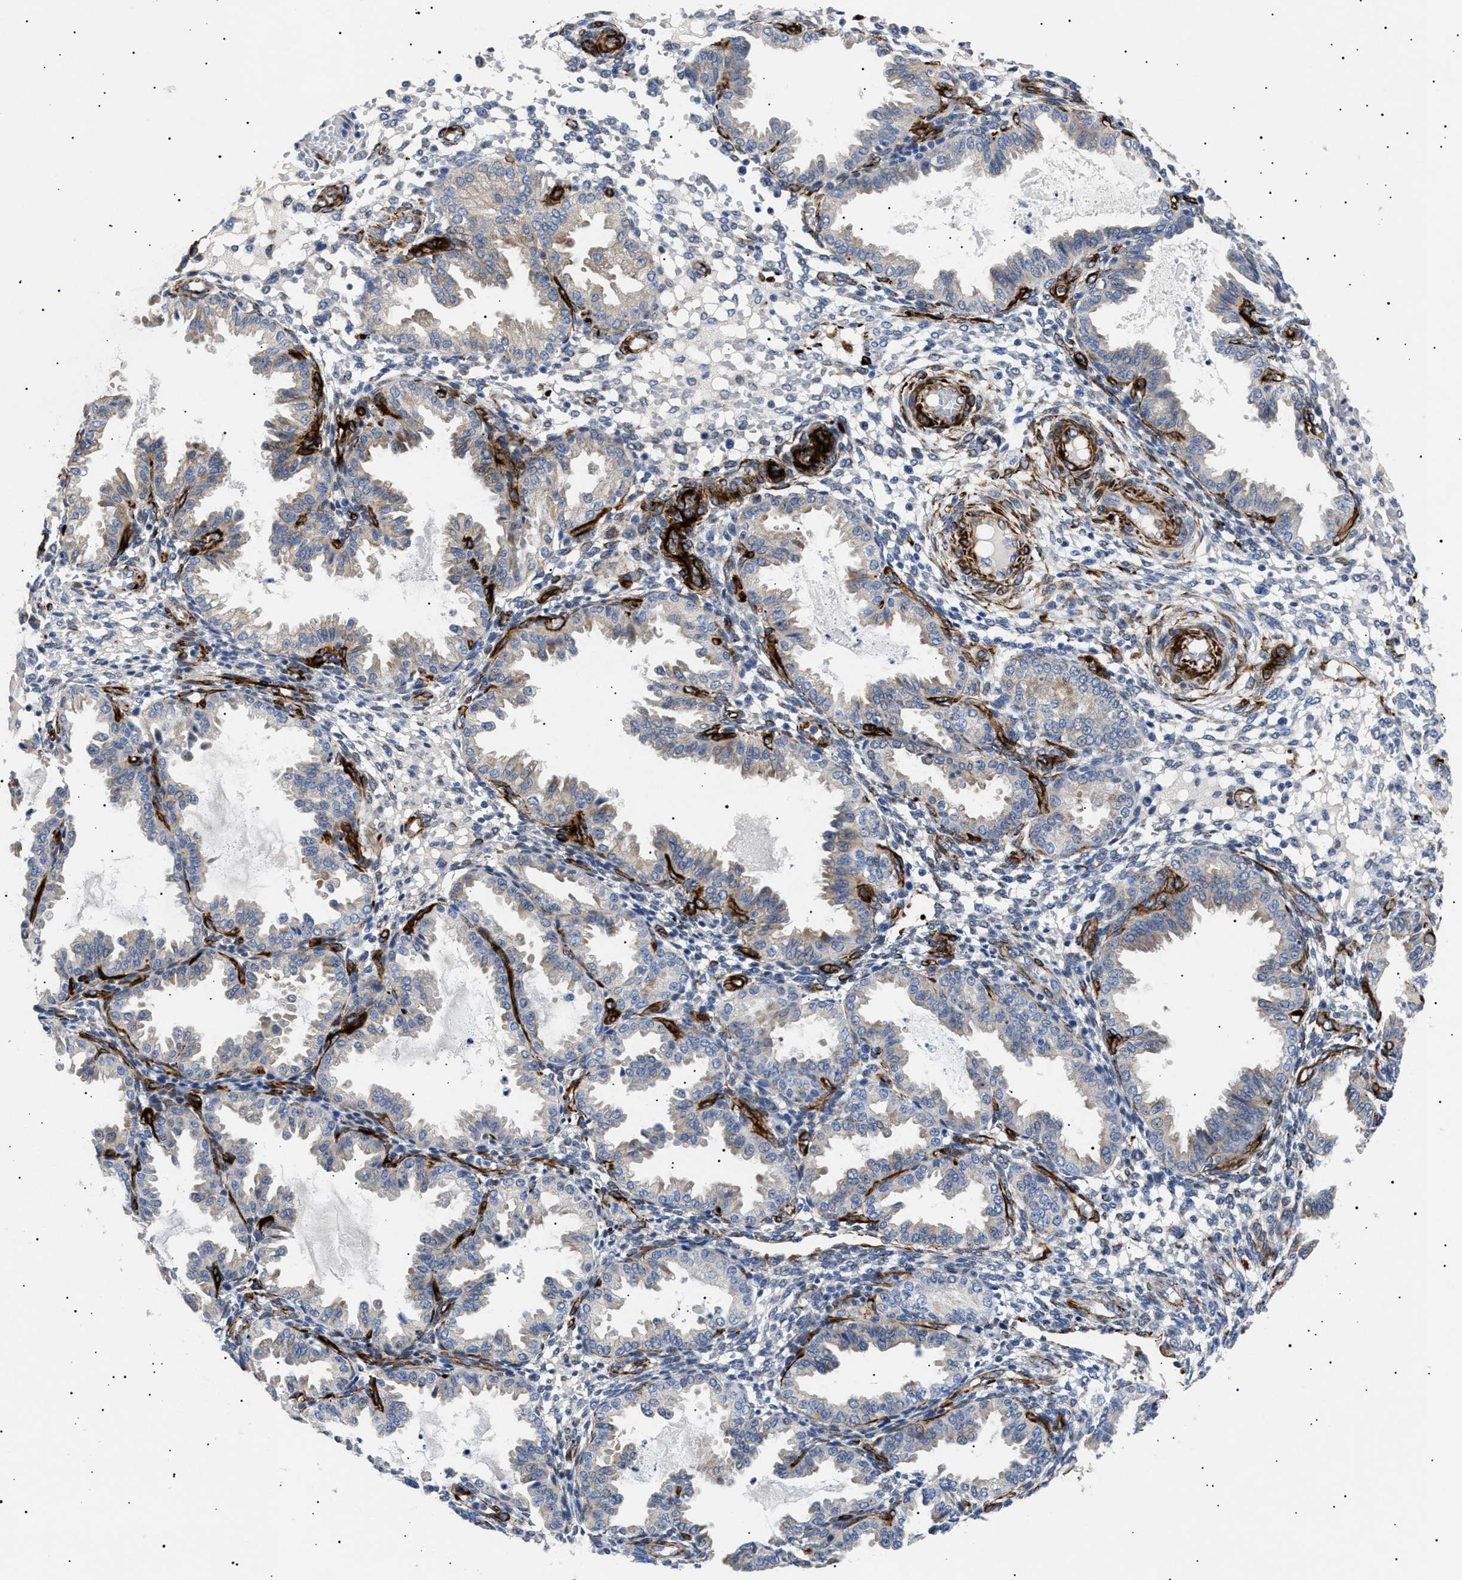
{"staining": {"intensity": "negative", "quantity": "none", "location": "none"}, "tissue": "endometrium", "cell_type": "Cells in endometrial stroma", "image_type": "normal", "snomed": [{"axis": "morphology", "description": "Normal tissue, NOS"}, {"axis": "topography", "description": "Endometrium"}], "caption": "DAB immunohistochemical staining of benign endometrium reveals no significant staining in cells in endometrial stroma. (Brightfield microscopy of DAB (3,3'-diaminobenzidine) IHC at high magnification).", "gene": "OLFML2A", "patient": {"sex": "female", "age": 33}}